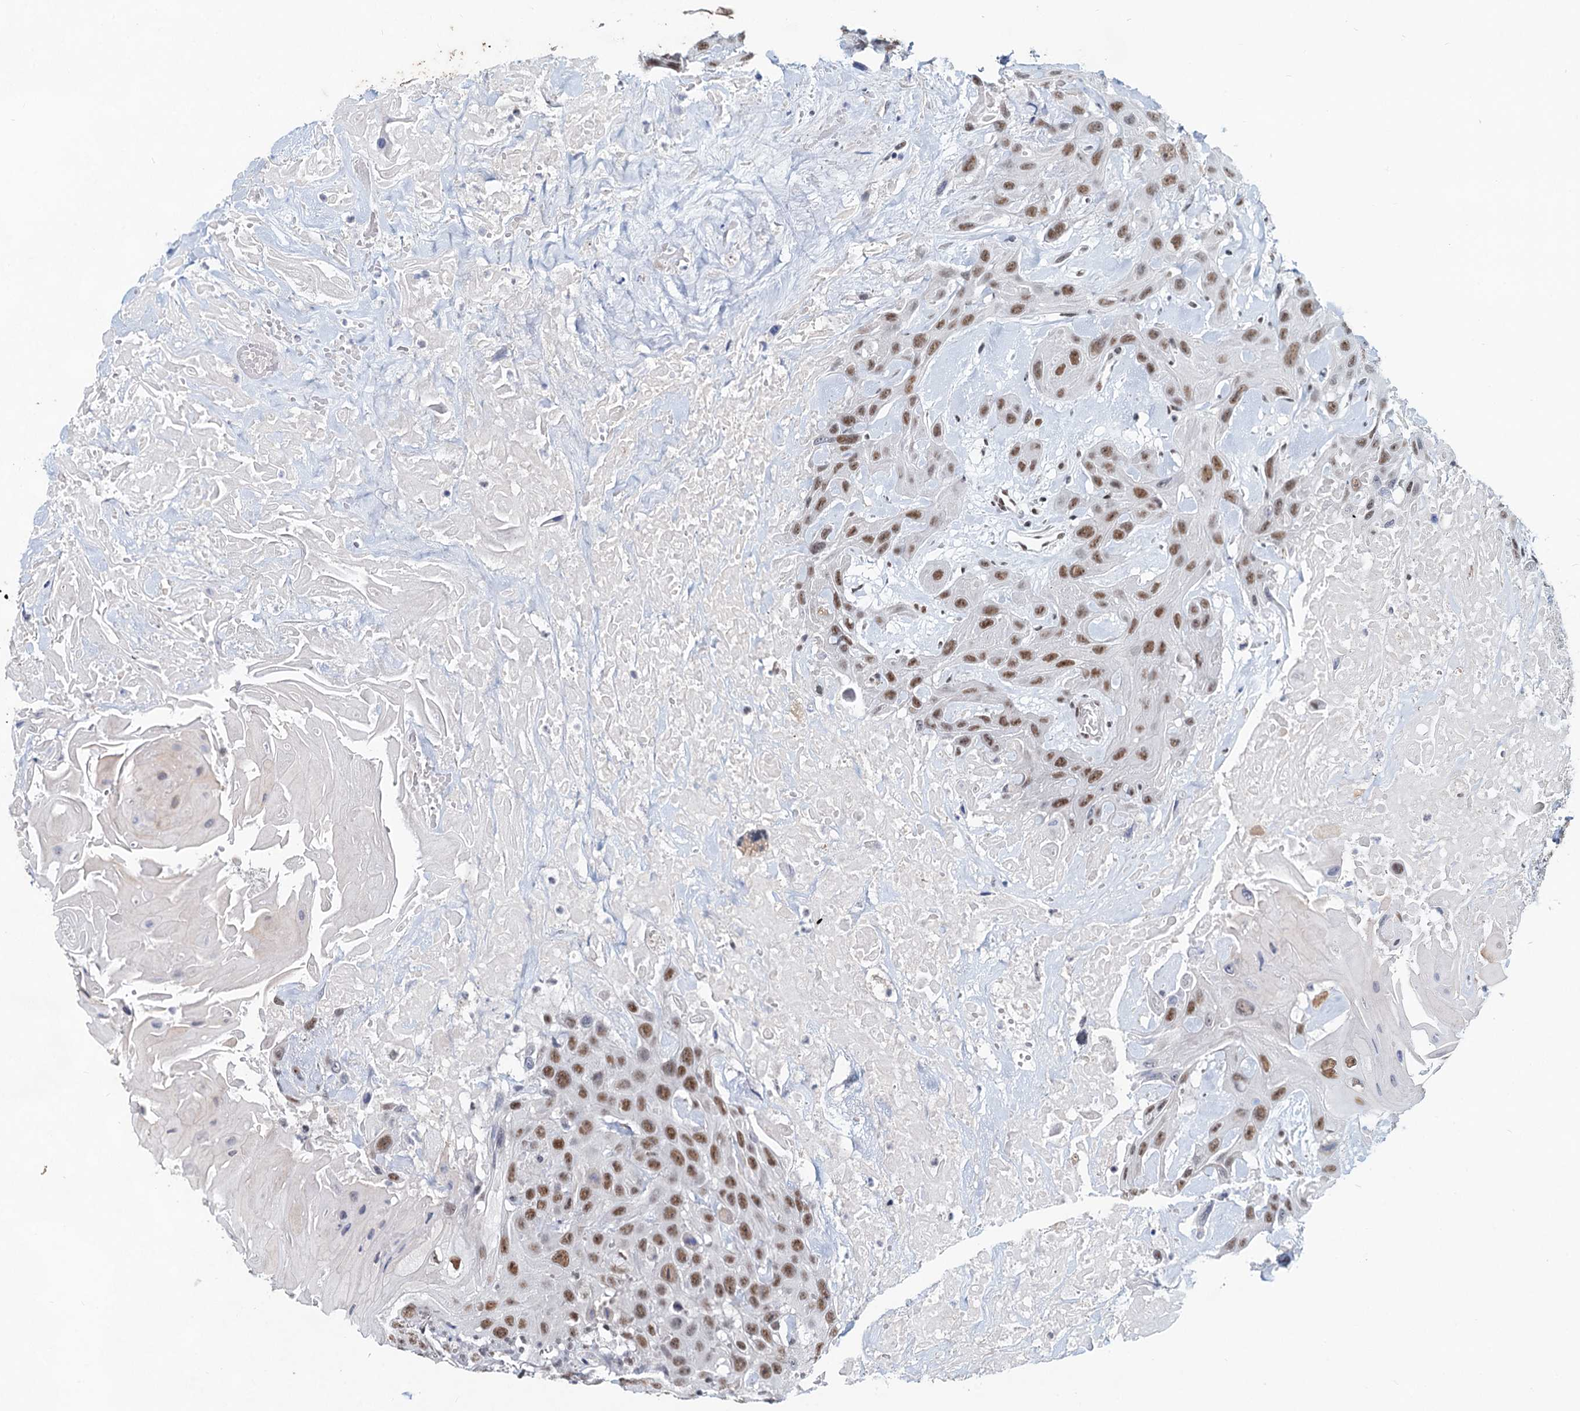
{"staining": {"intensity": "moderate", "quantity": ">75%", "location": "nuclear"}, "tissue": "head and neck cancer", "cell_type": "Tumor cells", "image_type": "cancer", "snomed": [{"axis": "morphology", "description": "Squamous cell carcinoma, NOS"}, {"axis": "topography", "description": "Head-Neck"}], "caption": "Protein expression analysis of human squamous cell carcinoma (head and neck) reveals moderate nuclear staining in about >75% of tumor cells. Nuclei are stained in blue.", "gene": "METTL14", "patient": {"sex": "male", "age": 81}}